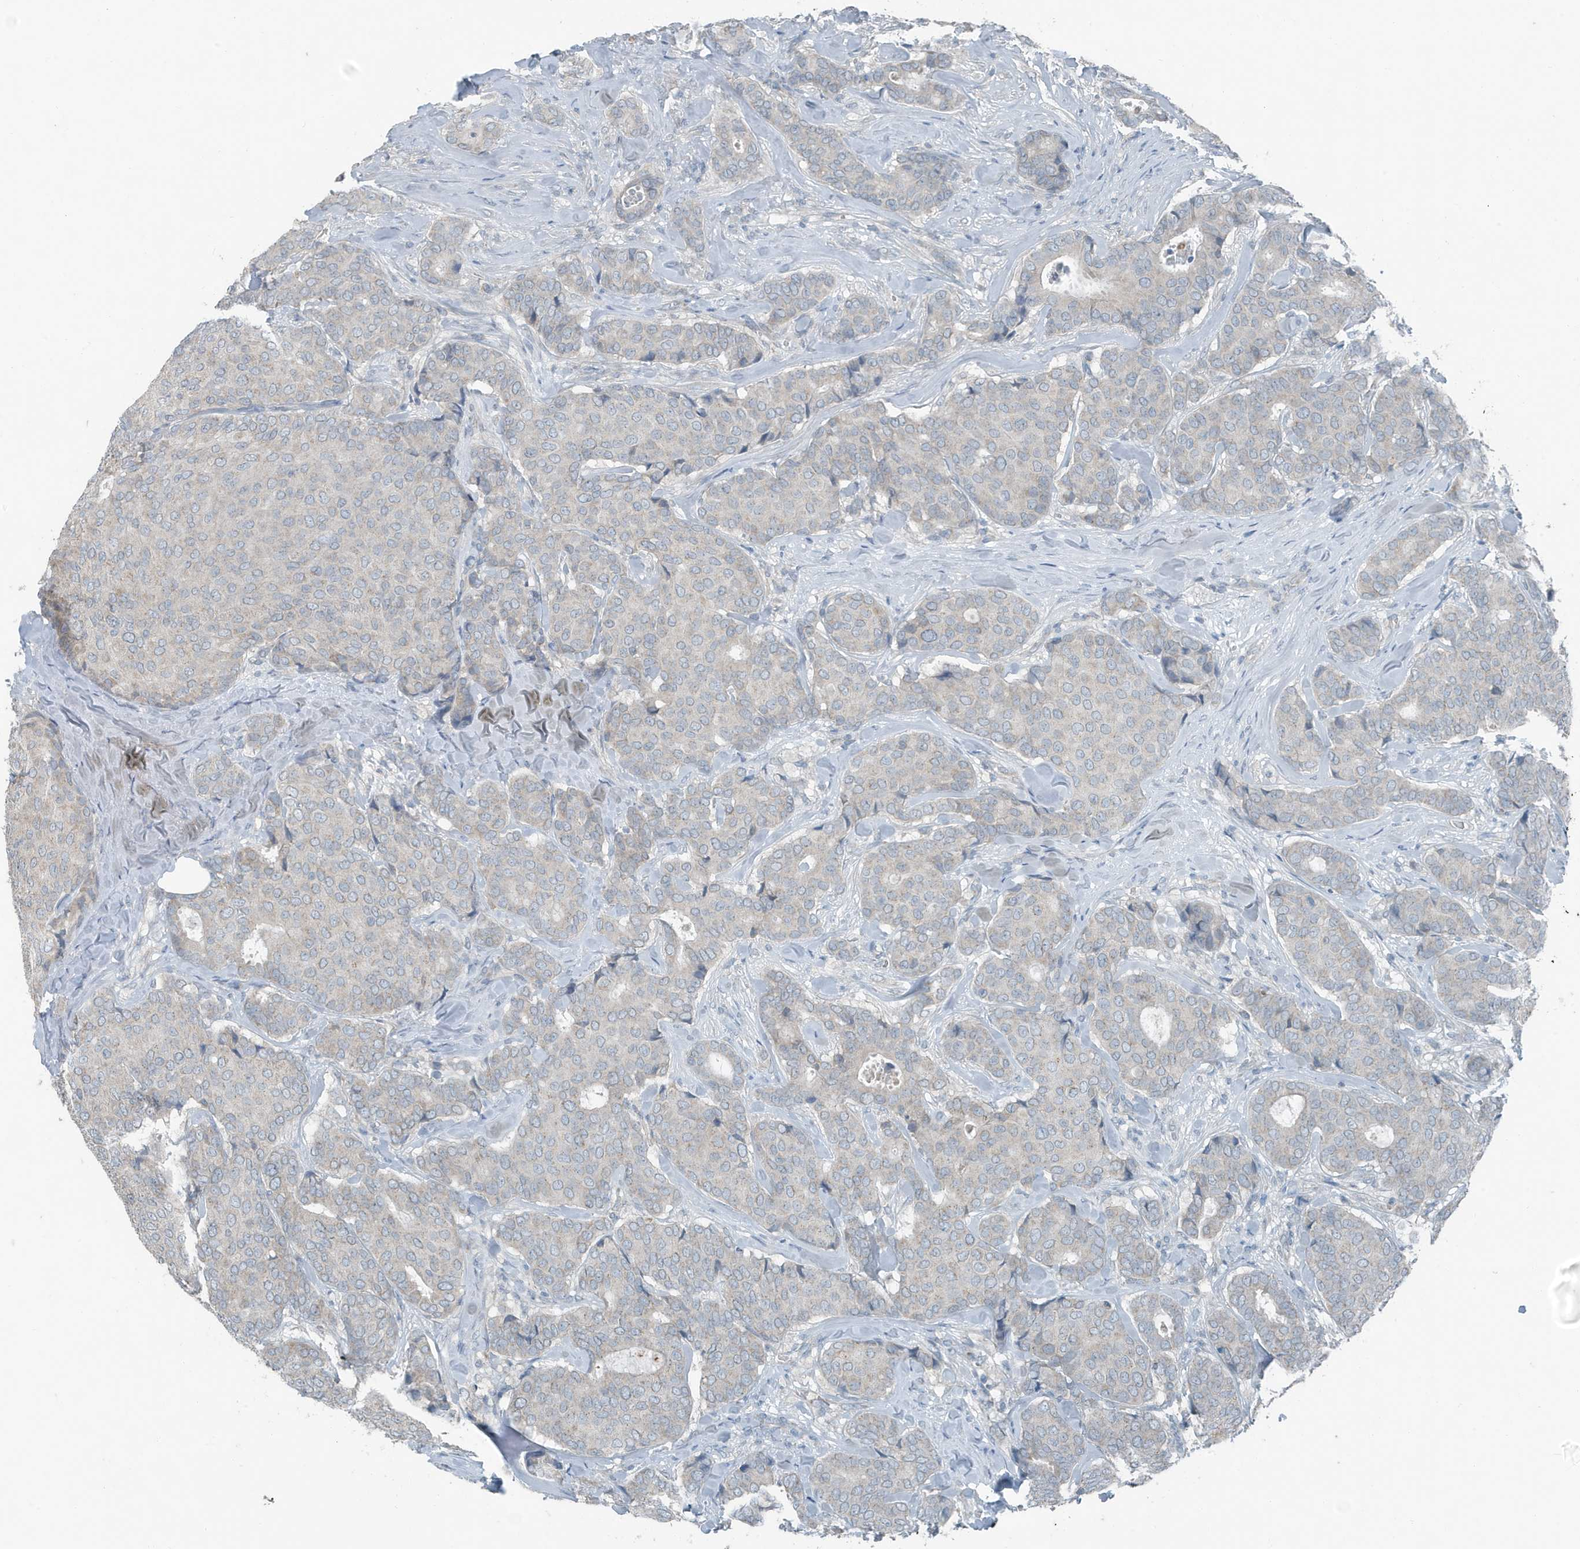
{"staining": {"intensity": "negative", "quantity": "none", "location": "none"}, "tissue": "breast cancer", "cell_type": "Tumor cells", "image_type": "cancer", "snomed": [{"axis": "morphology", "description": "Duct carcinoma"}, {"axis": "topography", "description": "Breast"}], "caption": "A photomicrograph of breast cancer stained for a protein shows no brown staining in tumor cells.", "gene": "MT-CYB", "patient": {"sex": "female", "age": 75}}